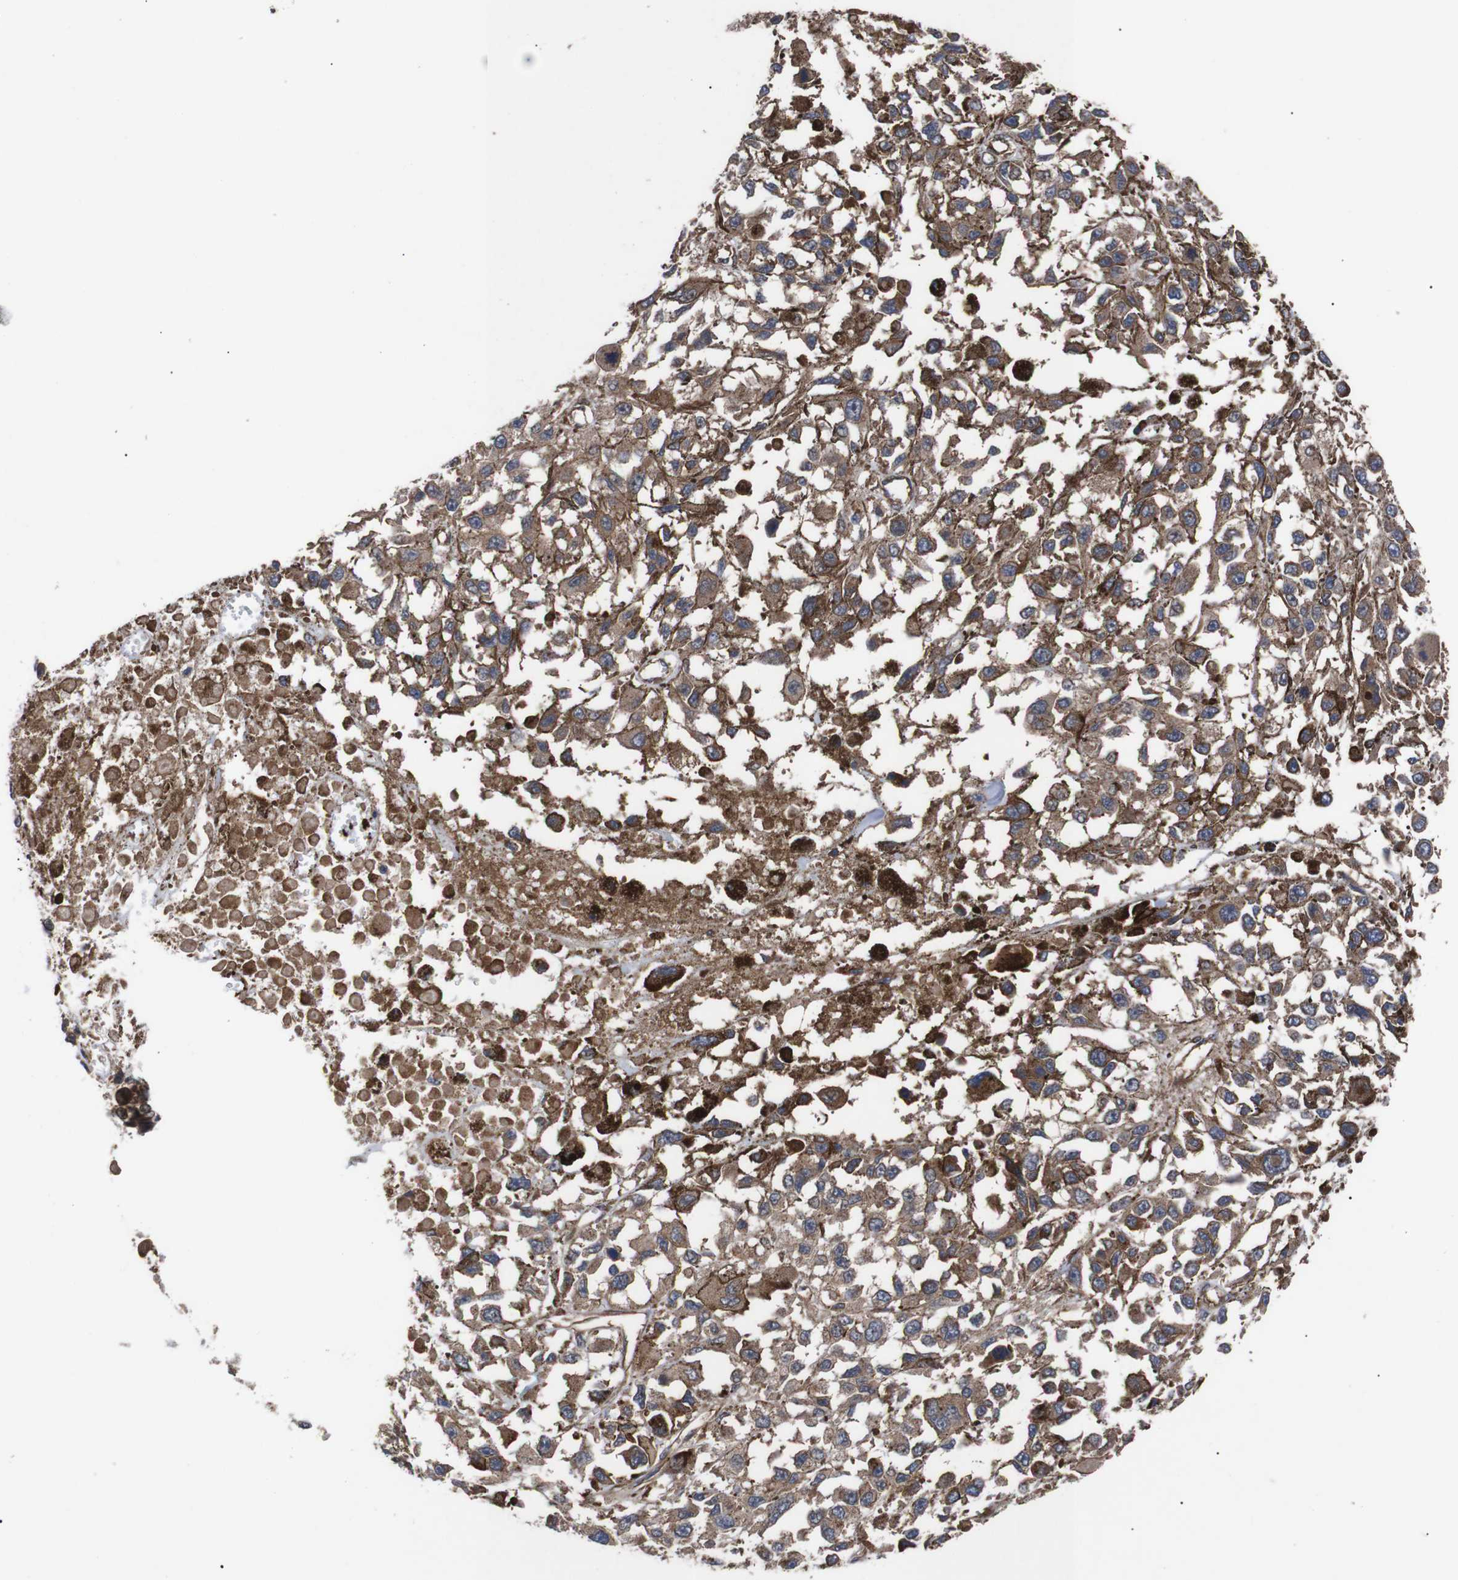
{"staining": {"intensity": "moderate", "quantity": ">75%", "location": "cytoplasmic/membranous"}, "tissue": "melanoma", "cell_type": "Tumor cells", "image_type": "cancer", "snomed": [{"axis": "morphology", "description": "Malignant melanoma, Metastatic site"}, {"axis": "topography", "description": "Lymph node"}], "caption": "A brown stain highlights moderate cytoplasmic/membranous staining of a protein in human malignant melanoma (metastatic site) tumor cells.", "gene": "PAWR", "patient": {"sex": "male", "age": 59}}